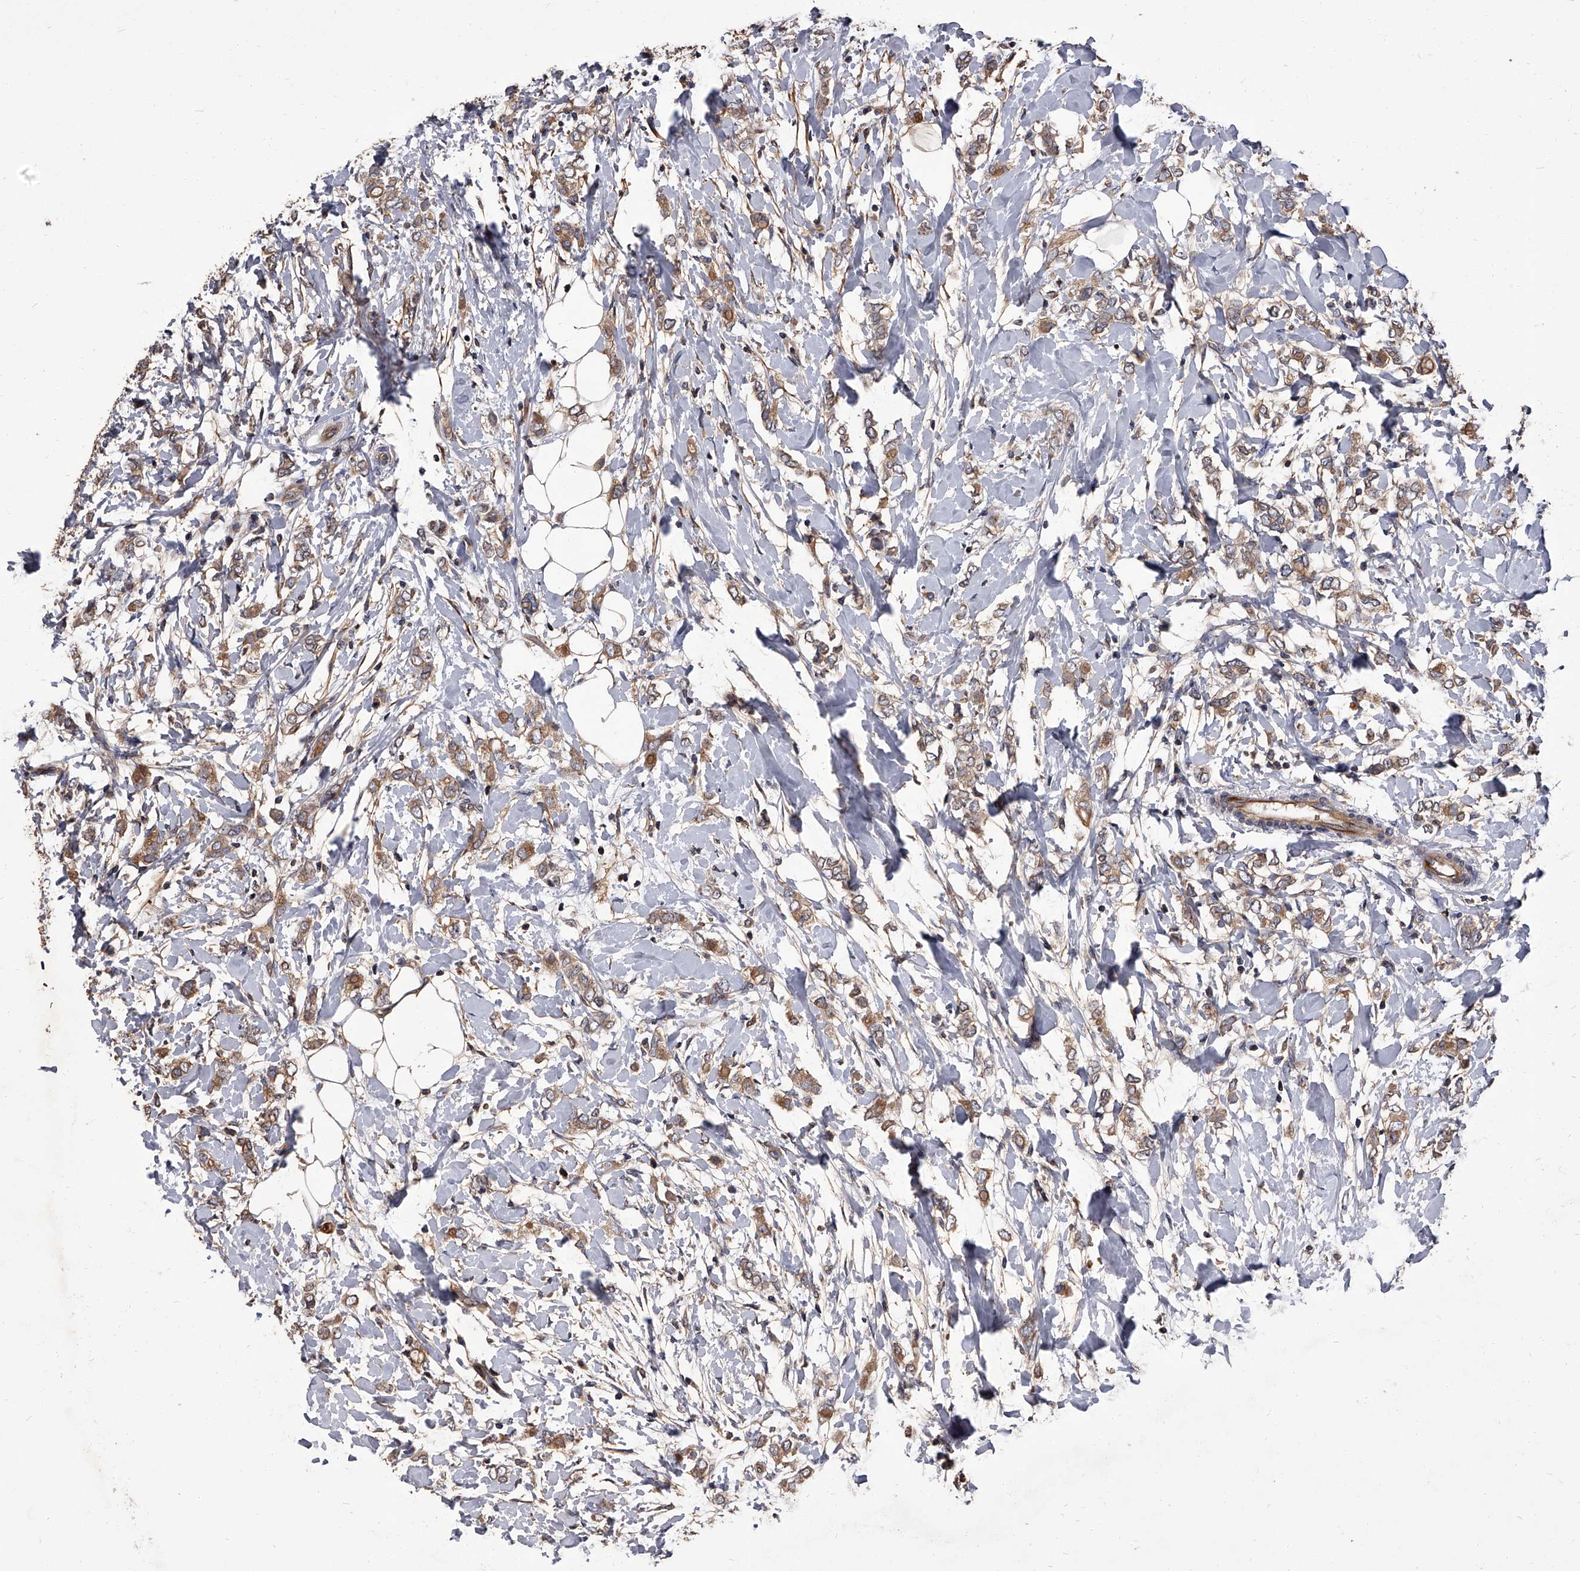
{"staining": {"intensity": "moderate", "quantity": ">75%", "location": "cytoplasmic/membranous"}, "tissue": "breast cancer", "cell_type": "Tumor cells", "image_type": "cancer", "snomed": [{"axis": "morphology", "description": "Normal tissue, NOS"}, {"axis": "morphology", "description": "Lobular carcinoma"}, {"axis": "topography", "description": "Breast"}], "caption": "Immunohistochemistry (IHC) (DAB) staining of lobular carcinoma (breast) displays moderate cytoplasmic/membranous protein staining in about >75% of tumor cells.", "gene": "STK36", "patient": {"sex": "female", "age": 47}}